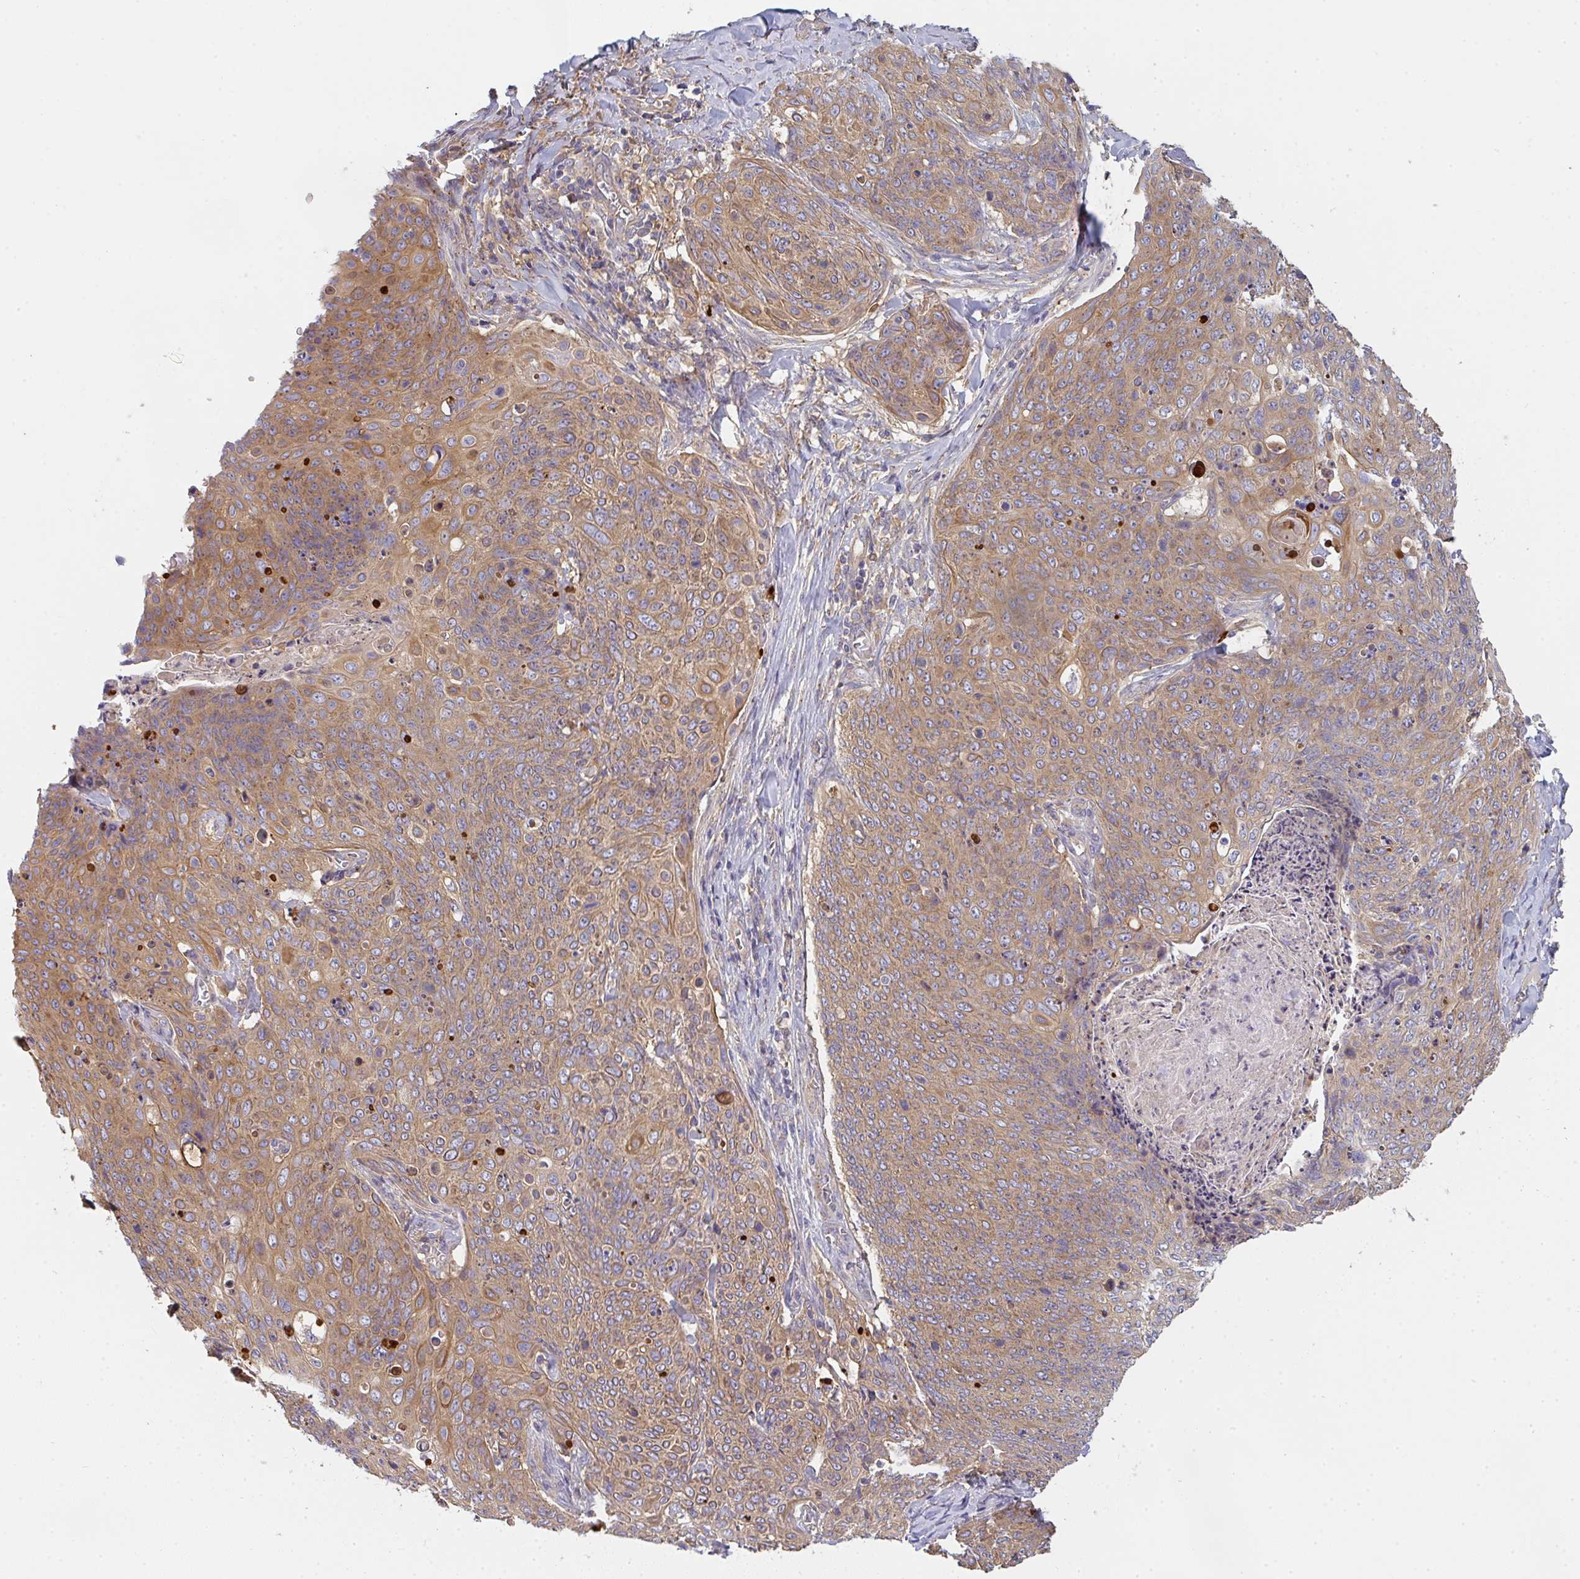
{"staining": {"intensity": "moderate", "quantity": ">75%", "location": "cytoplasmic/membranous"}, "tissue": "skin cancer", "cell_type": "Tumor cells", "image_type": "cancer", "snomed": [{"axis": "morphology", "description": "Squamous cell carcinoma, NOS"}, {"axis": "topography", "description": "Skin"}, {"axis": "topography", "description": "Vulva"}], "caption": "Brown immunohistochemical staining in human skin squamous cell carcinoma demonstrates moderate cytoplasmic/membranous staining in approximately >75% of tumor cells. The staining was performed using DAB, with brown indicating positive protein expression. Nuclei are stained blue with hematoxylin.", "gene": "SNX5", "patient": {"sex": "female", "age": 85}}